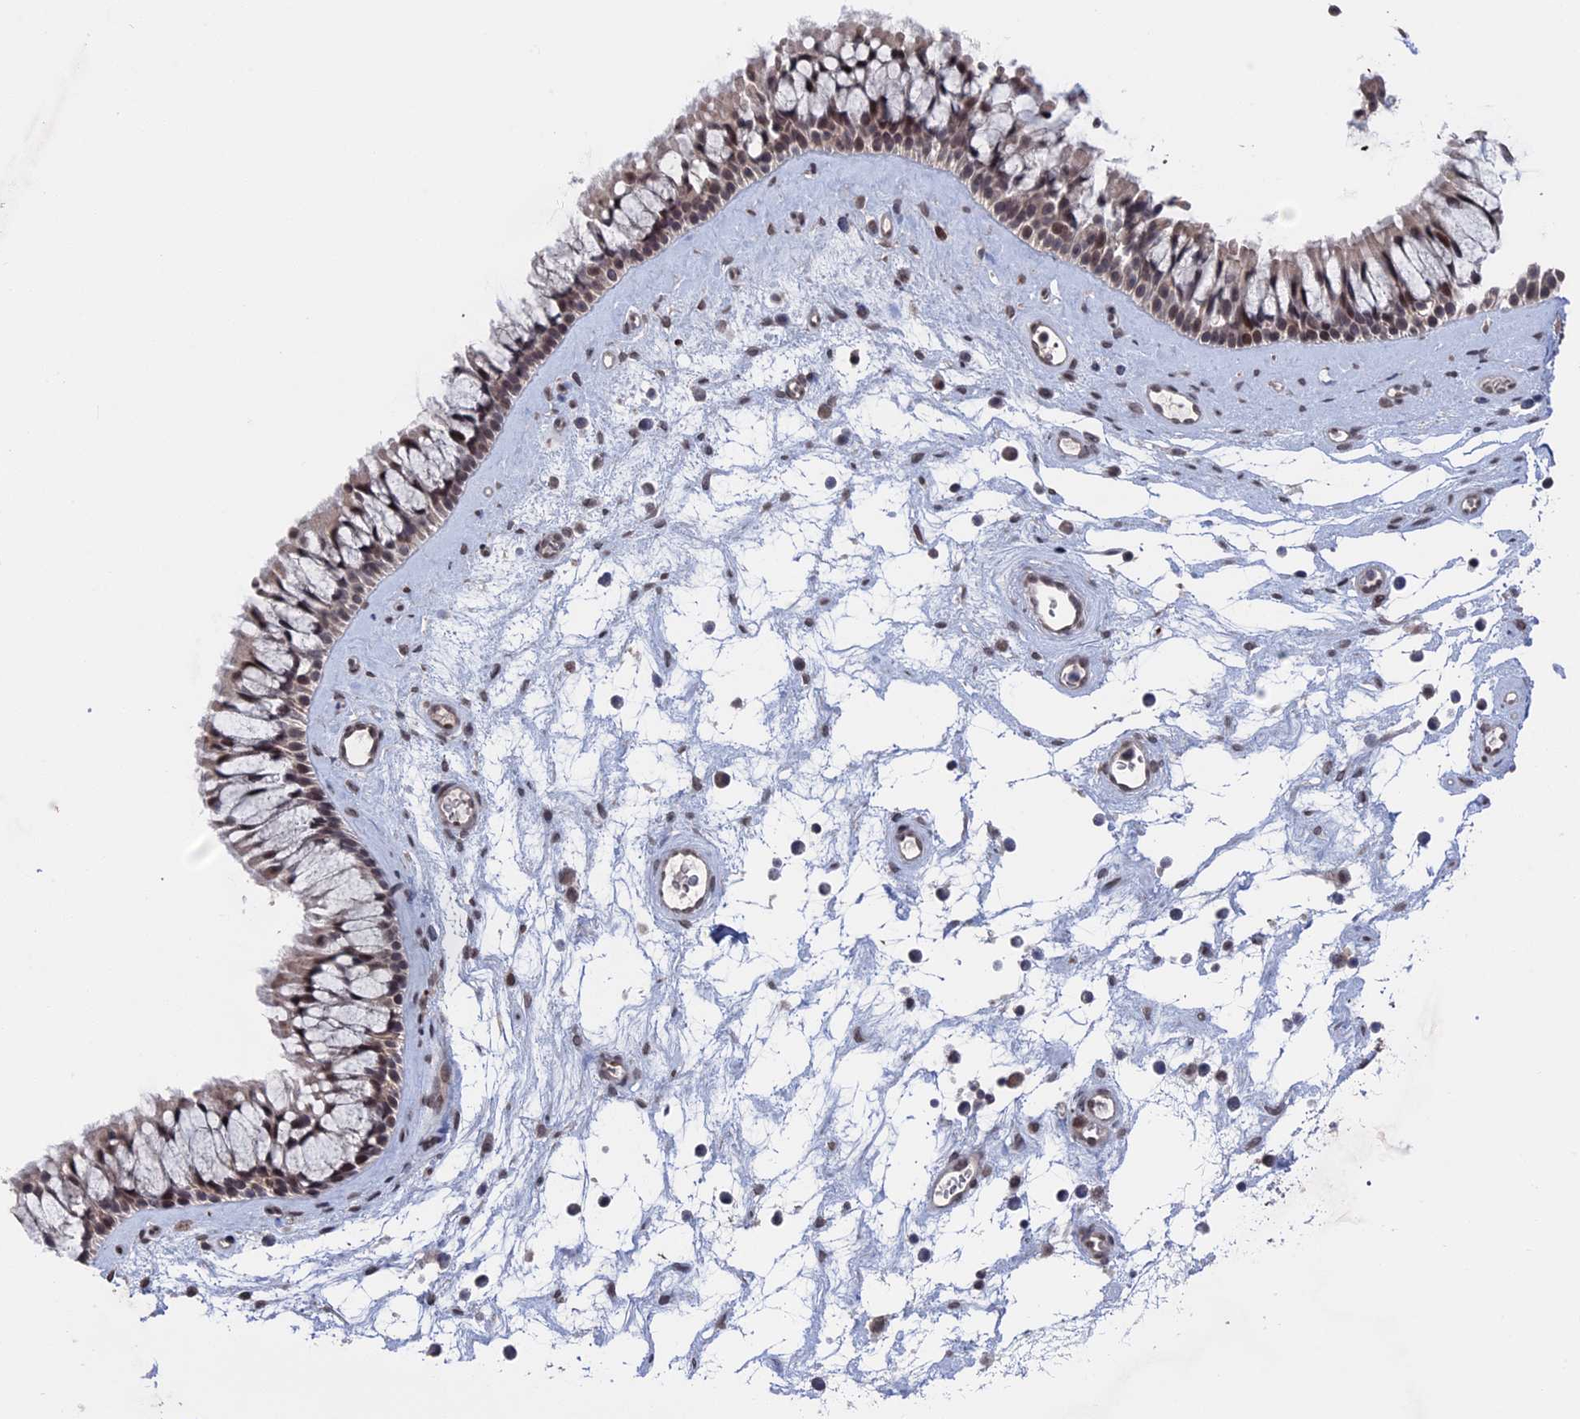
{"staining": {"intensity": "weak", "quantity": ">75%", "location": "nuclear"}, "tissue": "nasopharynx", "cell_type": "Respiratory epithelial cells", "image_type": "normal", "snomed": [{"axis": "morphology", "description": "Normal tissue, NOS"}, {"axis": "topography", "description": "Nasopharynx"}], "caption": "Immunohistochemical staining of normal nasopharynx demonstrates weak nuclear protein staining in about >75% of respiratory epithelial cells.", "gene": "NR2C2AP", "patient": {"sex": "male", "age": 64}}